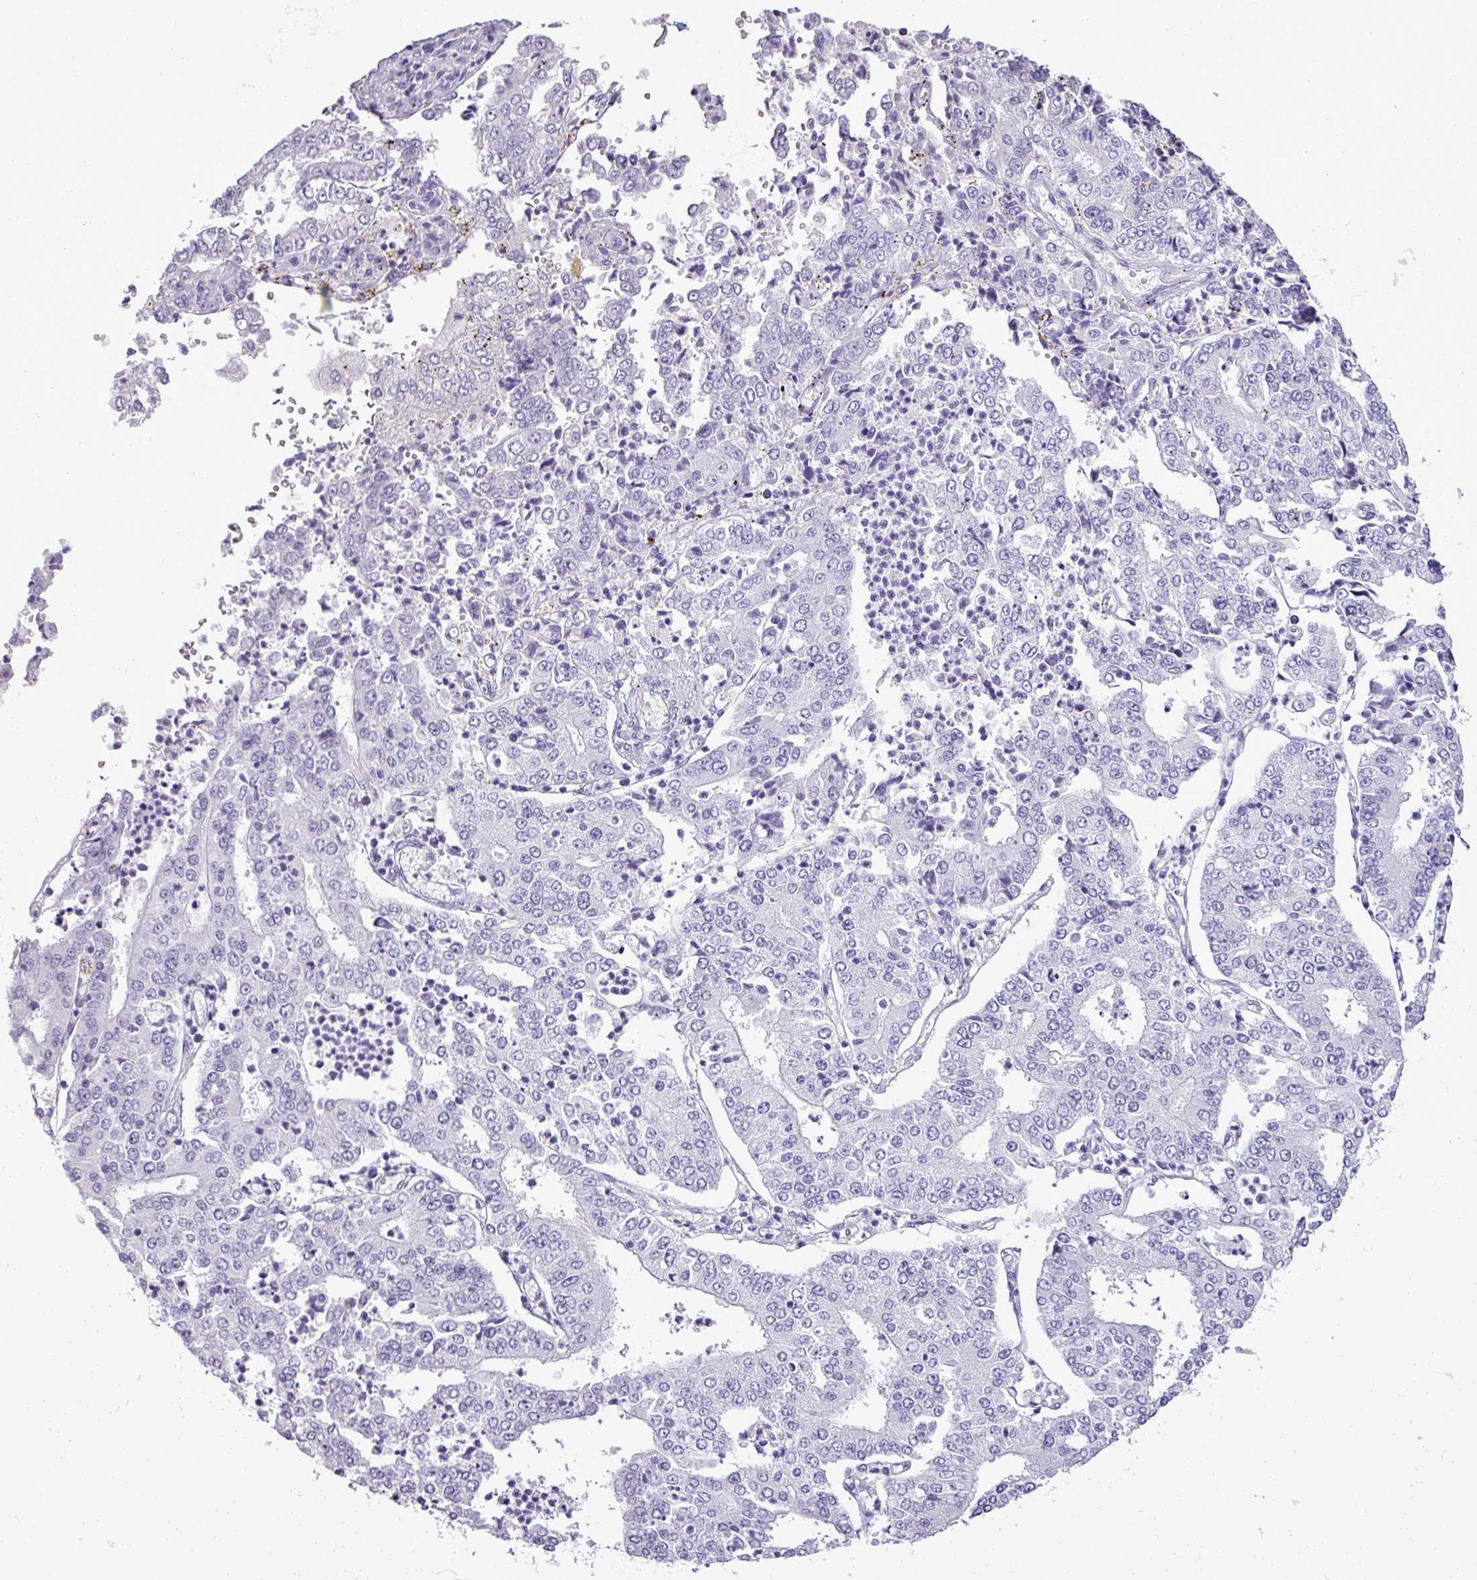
{"staining": {"intensity": "negative", "quantity": "none", "location": "none"}, "tissue": "stomach cancer", "cell_type": "Tumor cells", "image_type": "cancer", "snomed": [{"axis": "morphology", "description": "Adenocarcinoma, NOS"}, {"axis": "topography", "description": "Stomach"}], "caption": "DAB immunohistochemical staining of human stomach cancer (adenocarcinoma) shows no significant positivity in tumor cells. Brightfield microscopy of immunohistochemistry (IHC) stained with DAB (brown) and hematoxylin (blue), captured at high magnification.", "gene": "RBMXL2", "patient": {"sex": "male", "age": 76}}